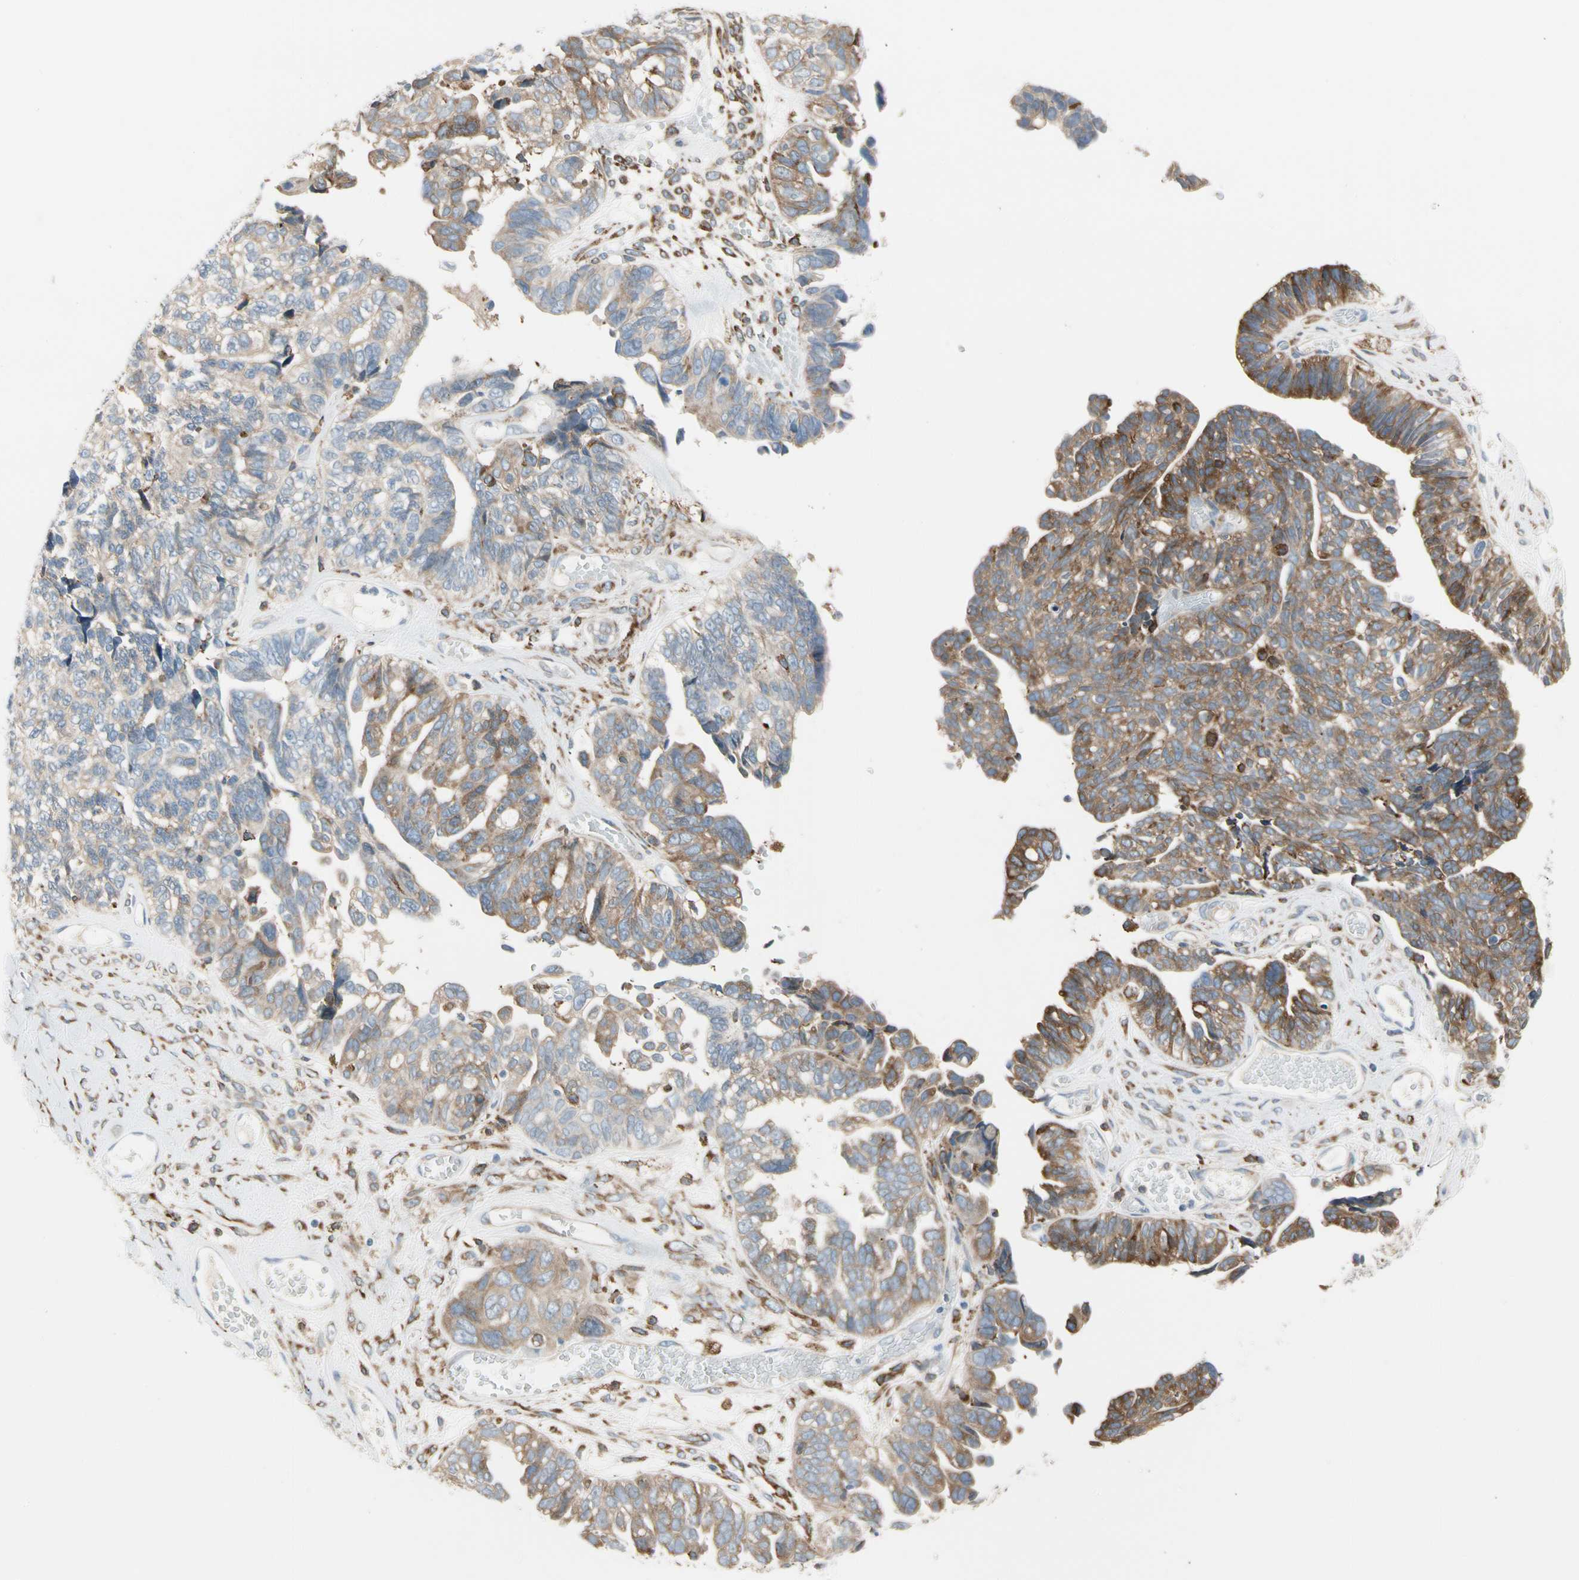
{"staining": {"intensity": "moderate", "quantity": ">75%", "location": "cytoplasmic/membranous"}, "tissue": "ovarian cancer", "cell_type": "Tumor cells", "image_type": "cancer", "snomed": [{"axis": "morphology", "description": "Cystadenocarcinoma, serous, NOS"}, {"axis": "topography", "description": "Ovary"}], "caption": "High-power microscopy captured an immunohistochemistry (IHC) image of serous cystadenocarcinoma (ovarian), revealing moderate cytoplasmic/membranous staining in approximately >75% of tumor cells.", "gene": "LRPAP1", "patient": {"sex": "female", "age": 79}}